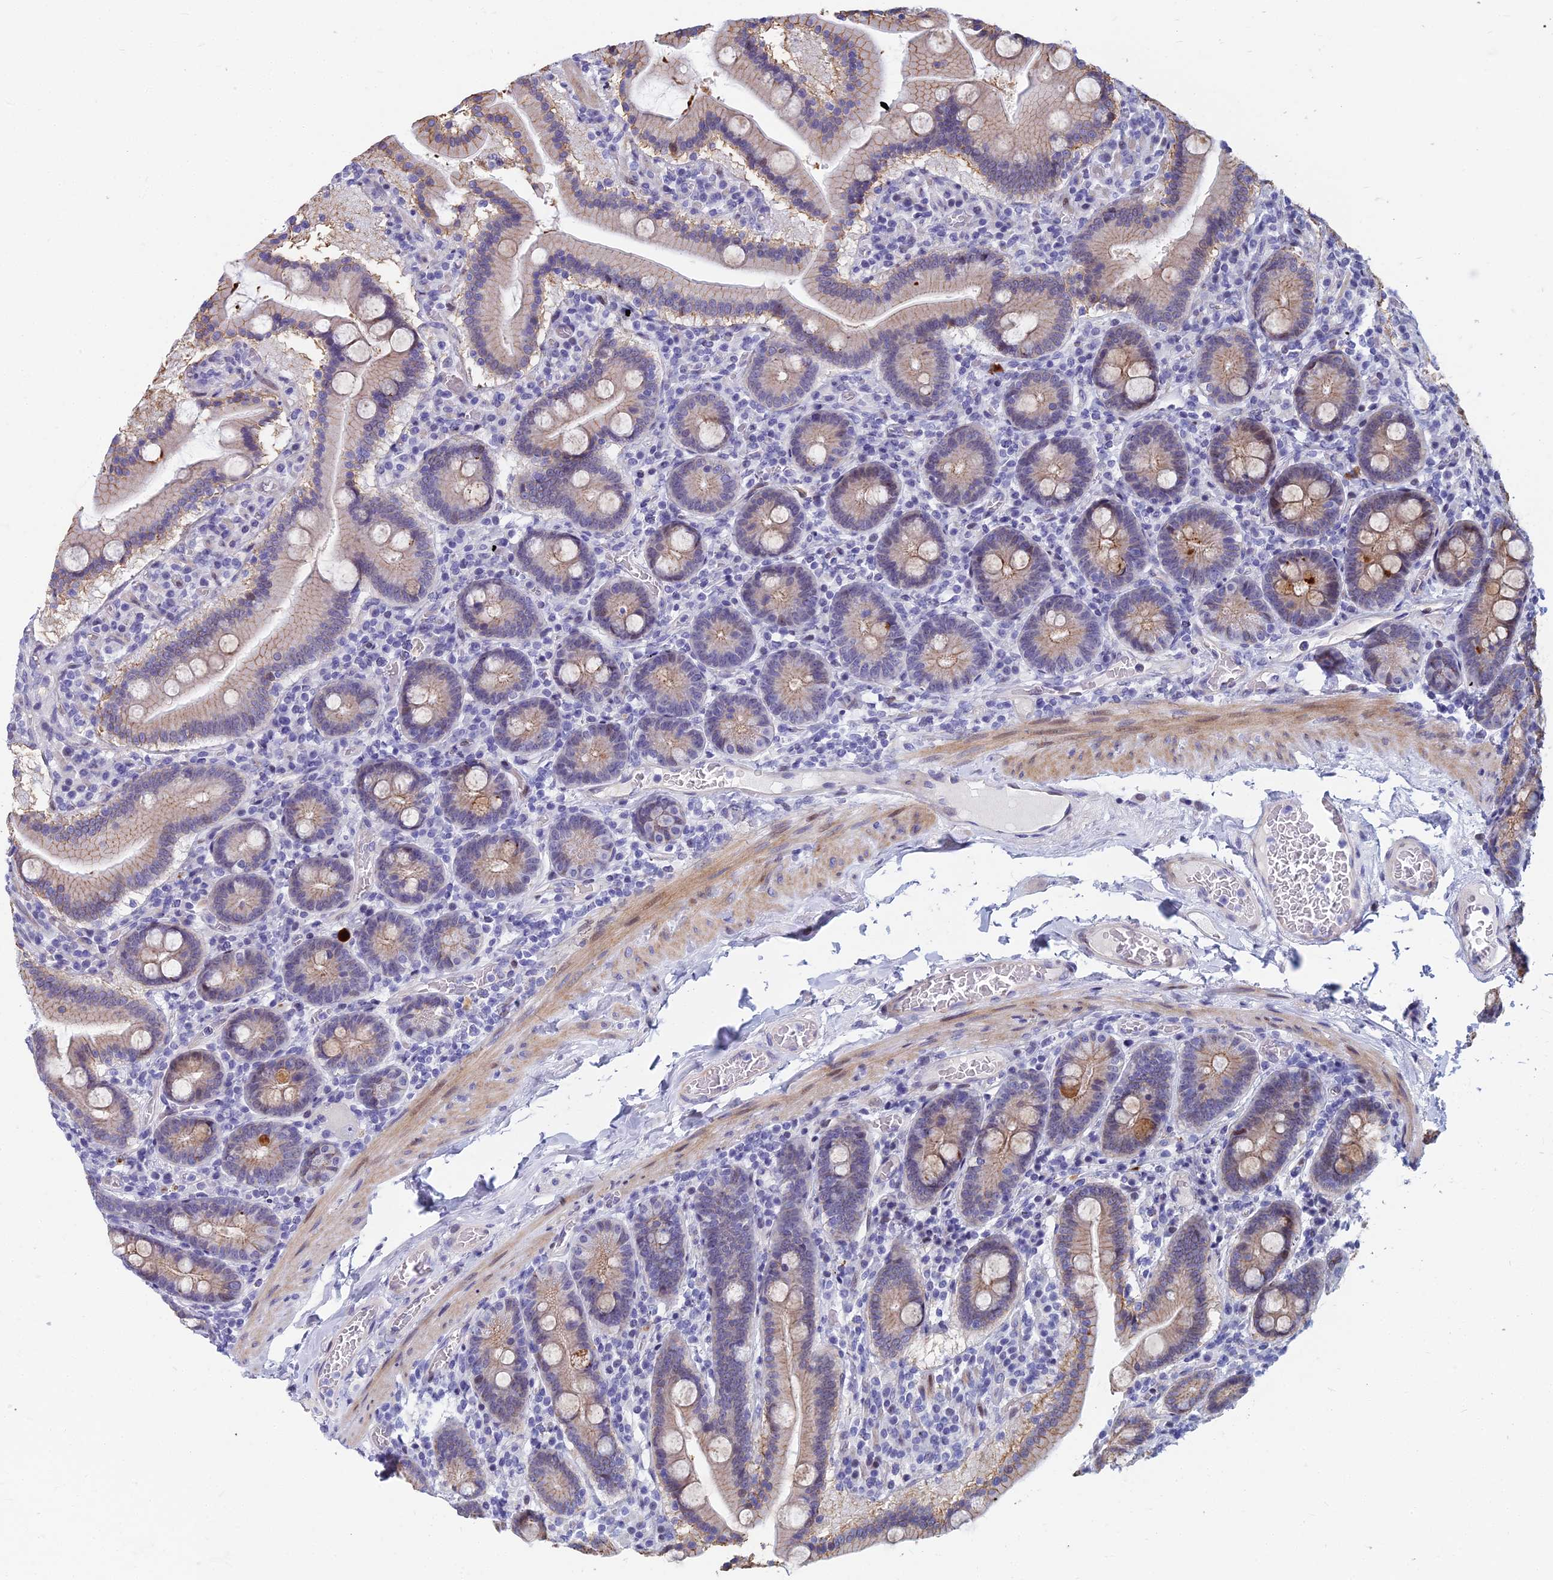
{"staining": {"intensity": "moderate", "quantity": "25%-75%", "location": "cytoplasmic/membranous"}, "tissue": "duodenum", "cell_type": "Glandular cells", "image_type": "normal", "snomed": [{"axis": "morphology", "description": "Normal tissue, NOS"}, {"axis": "topography", "description": "Duodenum"}], "caption": "Immunohistochemical staining of benign human duodenum exhibits moderate cytoplasmic/membranous protein expression in approximately 25%-75% of glandular cells. Using DAB (3,3'-diaminobenzidine) (brown) and hematoxylin (blue) stains, captured at high magnification using brightfield microscopy.", "gene": "MYBPC2", "patient": {"sex": "male", "age": 55}}